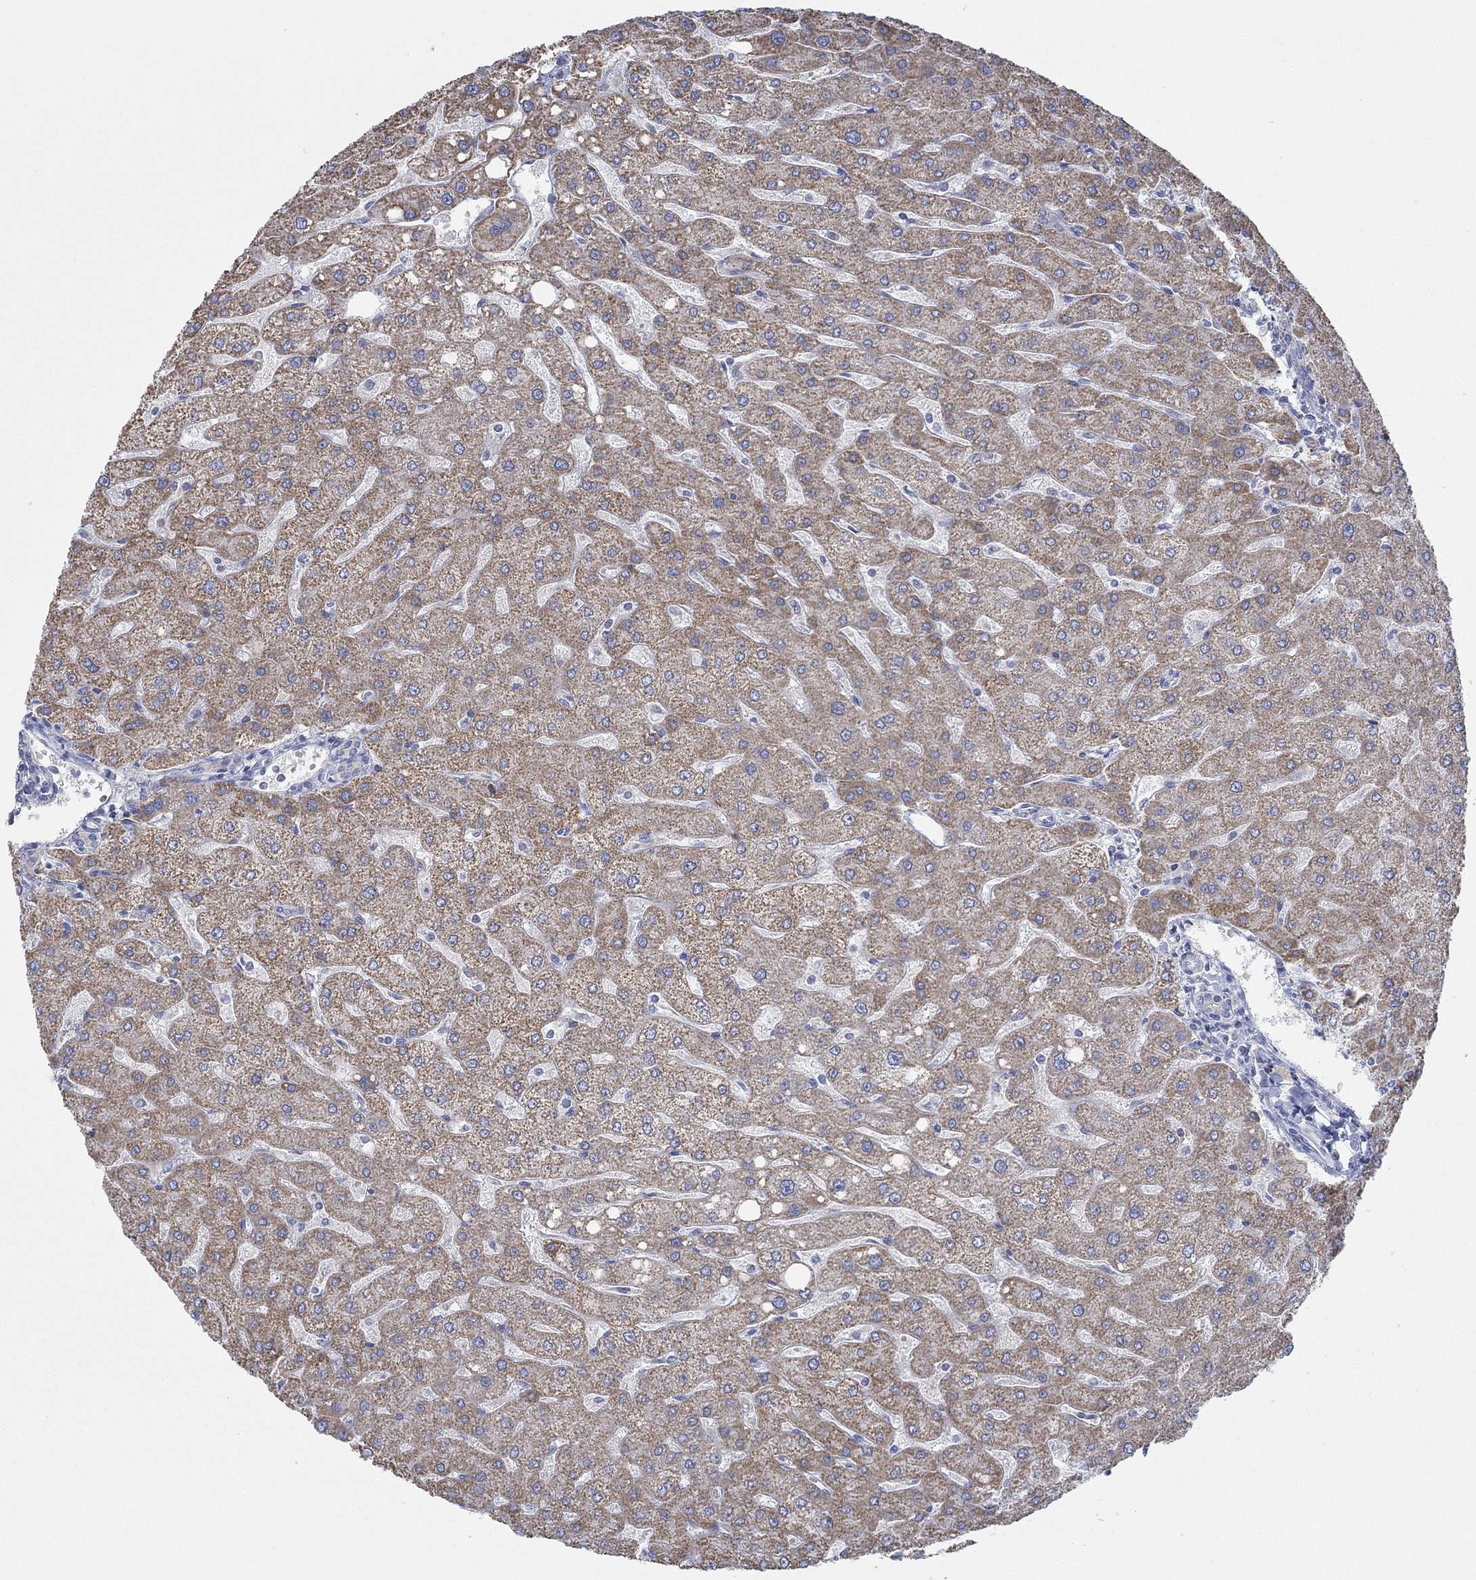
{"staining": {"intensity": "negative", "quantity": "none", "location": "none"}, "tissue": "liver", "cell_type": "Cholangiocytes", "image_type": "normal", "snomed": [{"axis": "morphology", "description": "Normal tissue, NOS"}, {"axis": "topography", "description": "Liver"}], "caption": "A high-resolution photomicrograph shows immunohistochemistry (IHC) staining of benign liver, which shows no significant staining in cholangiocytes. Nuclei are stained in blue.", "gene": "GLOD5", "patient": {"sex": "male", "age": 67}}